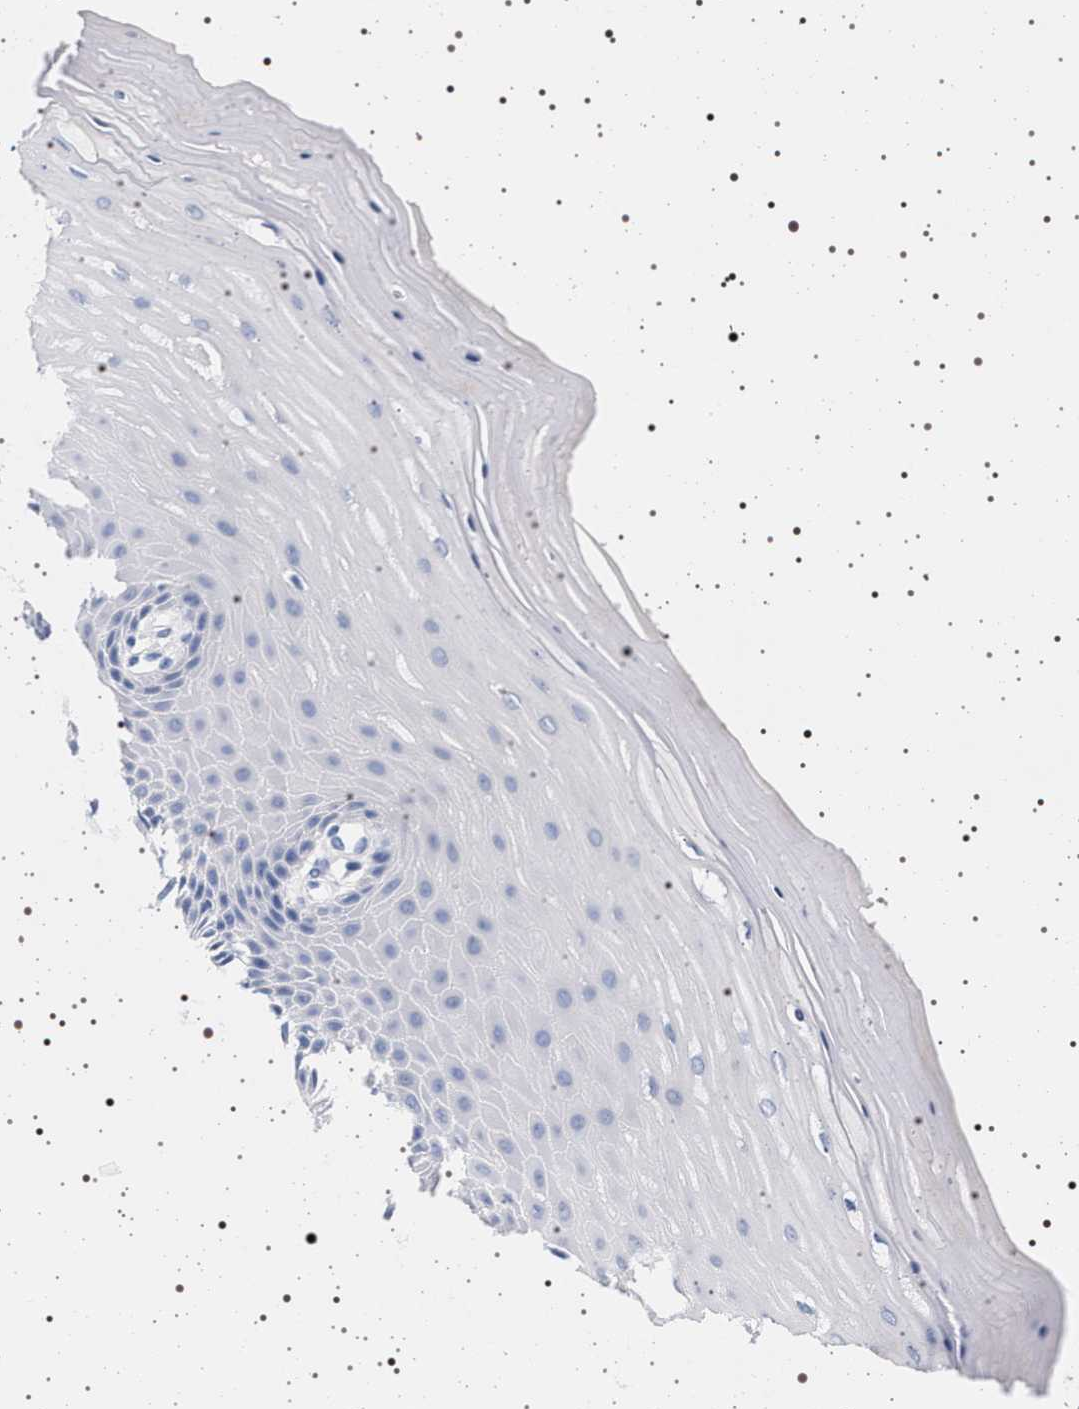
{"staining": {"intensity": "negative", "quantity": "none", "location": "none"}, "tissue": "cervix", "cell_type": "Glandular cells", "image_type": "normal", "snomed": [{"axis": "morphology", "description": "Normal tissue, NOS"}, {"axis": "topography", "description": "Cervix"}], "caption": "A histopathology image of human cervix is negative for staining in glandular cells. (Stains: DAB immunohistochemistry (IHC) with hematoxylin counter stain, Microscopy: brightfield microscopy at high magnification).", "gene": "MAPK10", "patient": {"sex": "female", "age": 55}}